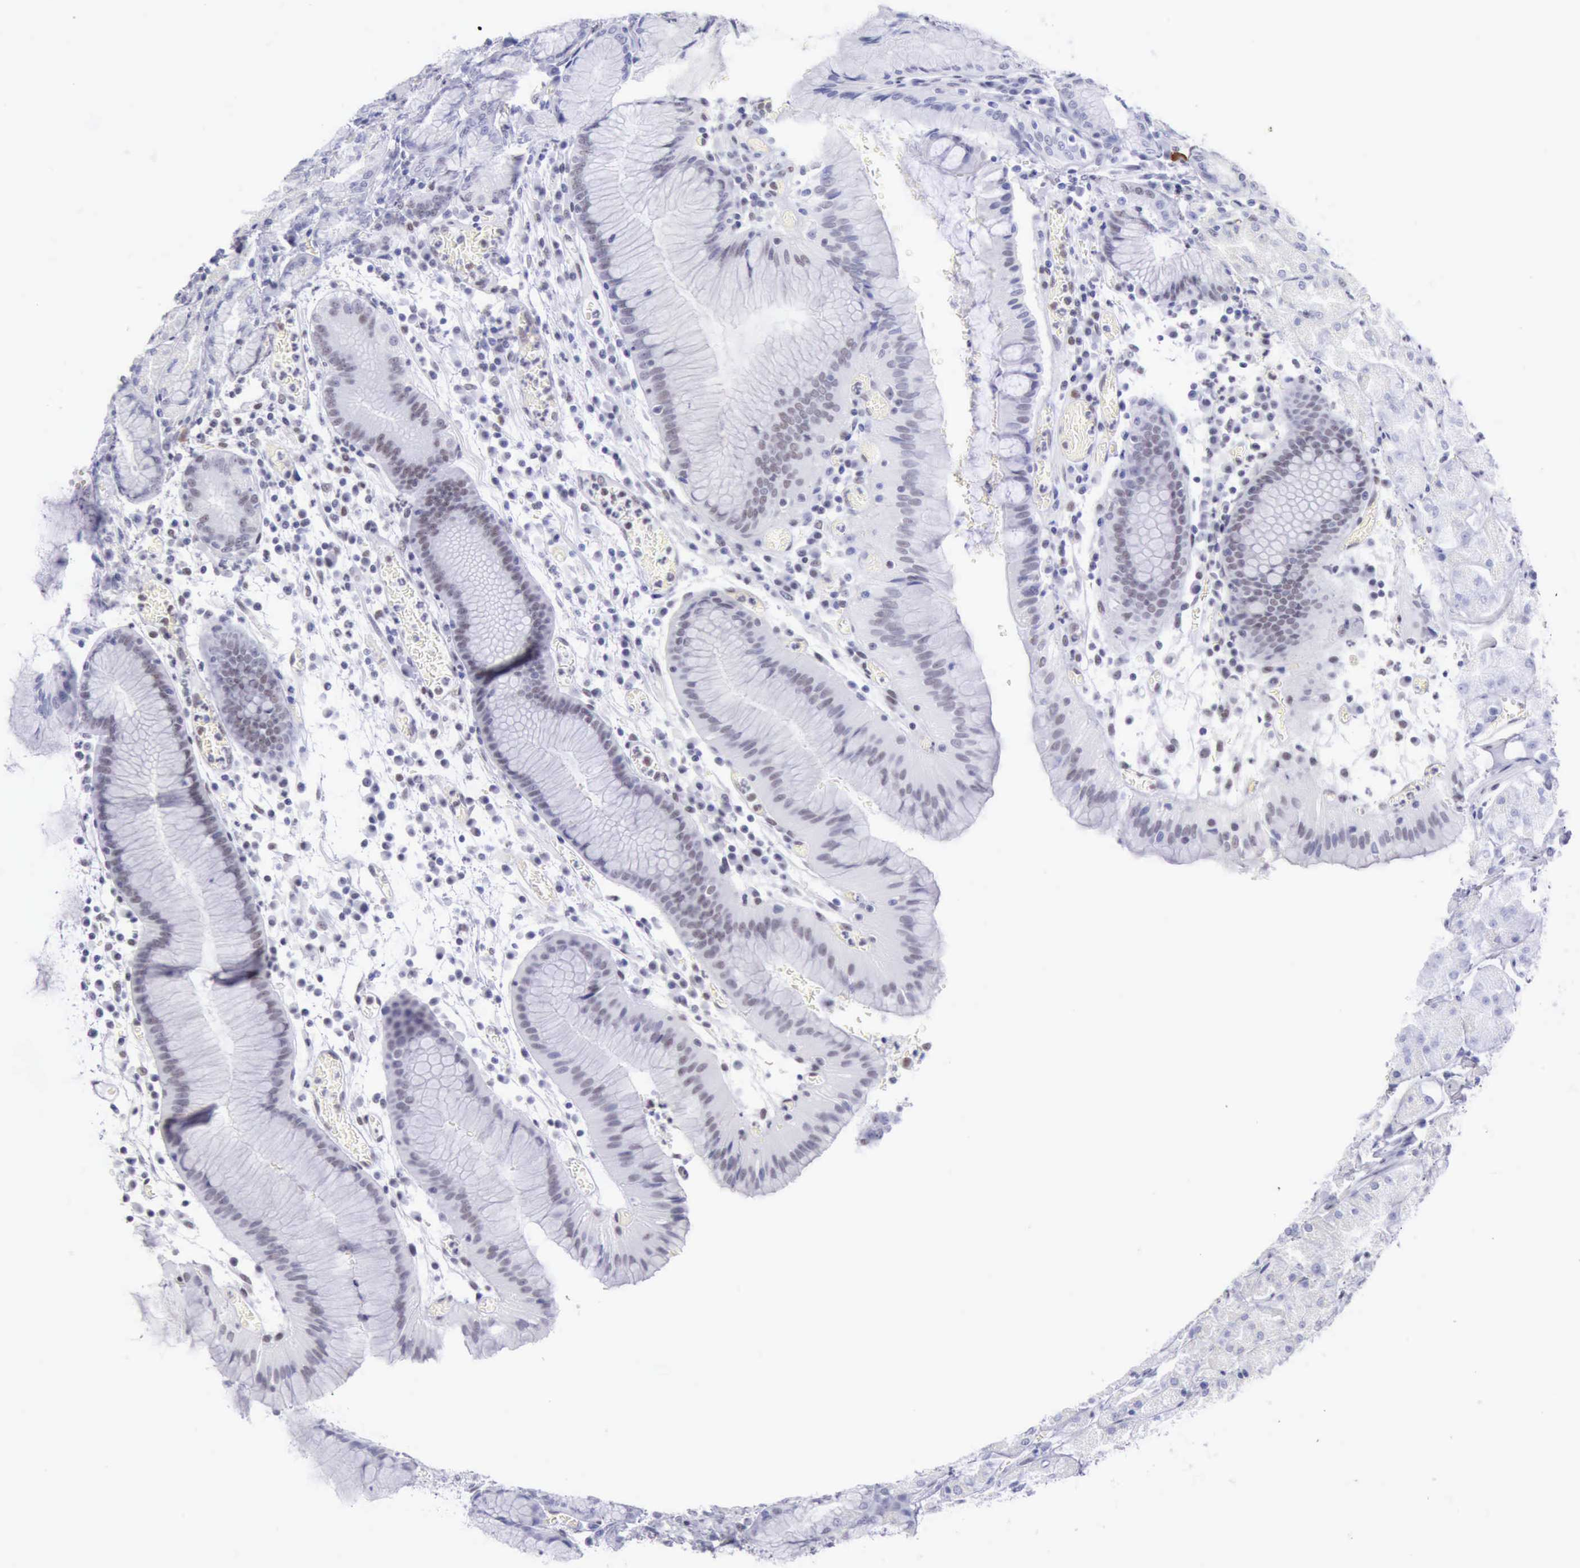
{"staining": {"intensity": "negative", "quantity": "none", "location": "none"}, "tissue": "stomach", "cell_type": "Glandular cells", "image_type": "normal", "snomed": [{"axis": "morphology", "description": "Normal tissue, NOS"}, {"axis": "topography", "description": "Stomach, lower"}], "caption": "DAB immunohistochemical staining of benign human stomach demonstrates no significant positivity in glandular cells.", "gene": "EP300", "patient": {"sex": "female", "age": 73}}